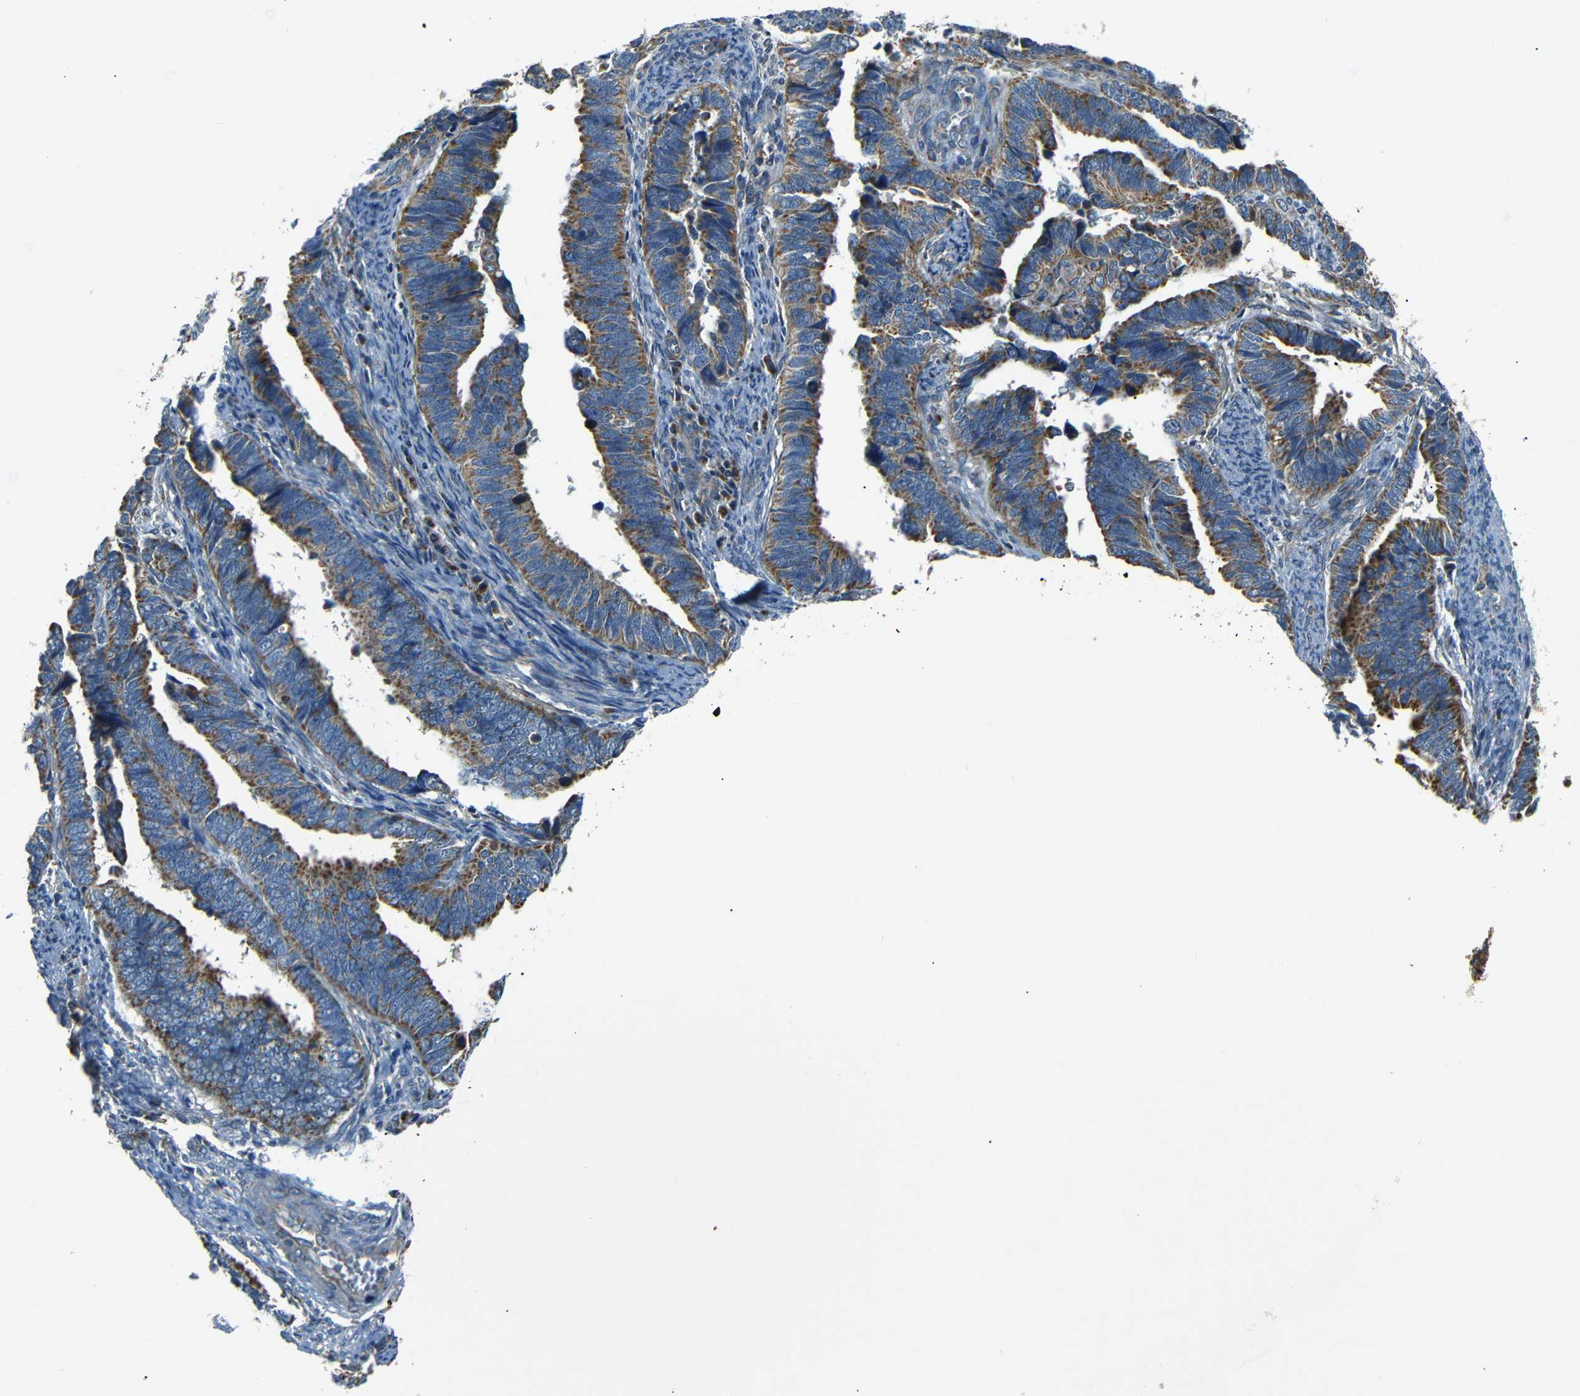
{"staining": {"intensity": "moderate", "quantity": ">75%", "location": "cytoplasmic/membranous"}, "tissue": "endometrial cancer", "cell_type": "Tumor cells", "image_type": "cancer", "snomed": [{"axis": "morphology", "description": "Adenocarcinoma, NOS"}, {"axis": "topography", "description": "Endometrium"}], "caption": "This is an image of IHC staining of adenocarcinoma (endometrial), which shows moderate expression in the cytoplasmic/membranous of tumor cells.", "gene": "NETO2", "patient": {"sex": "female", "age": 75}}